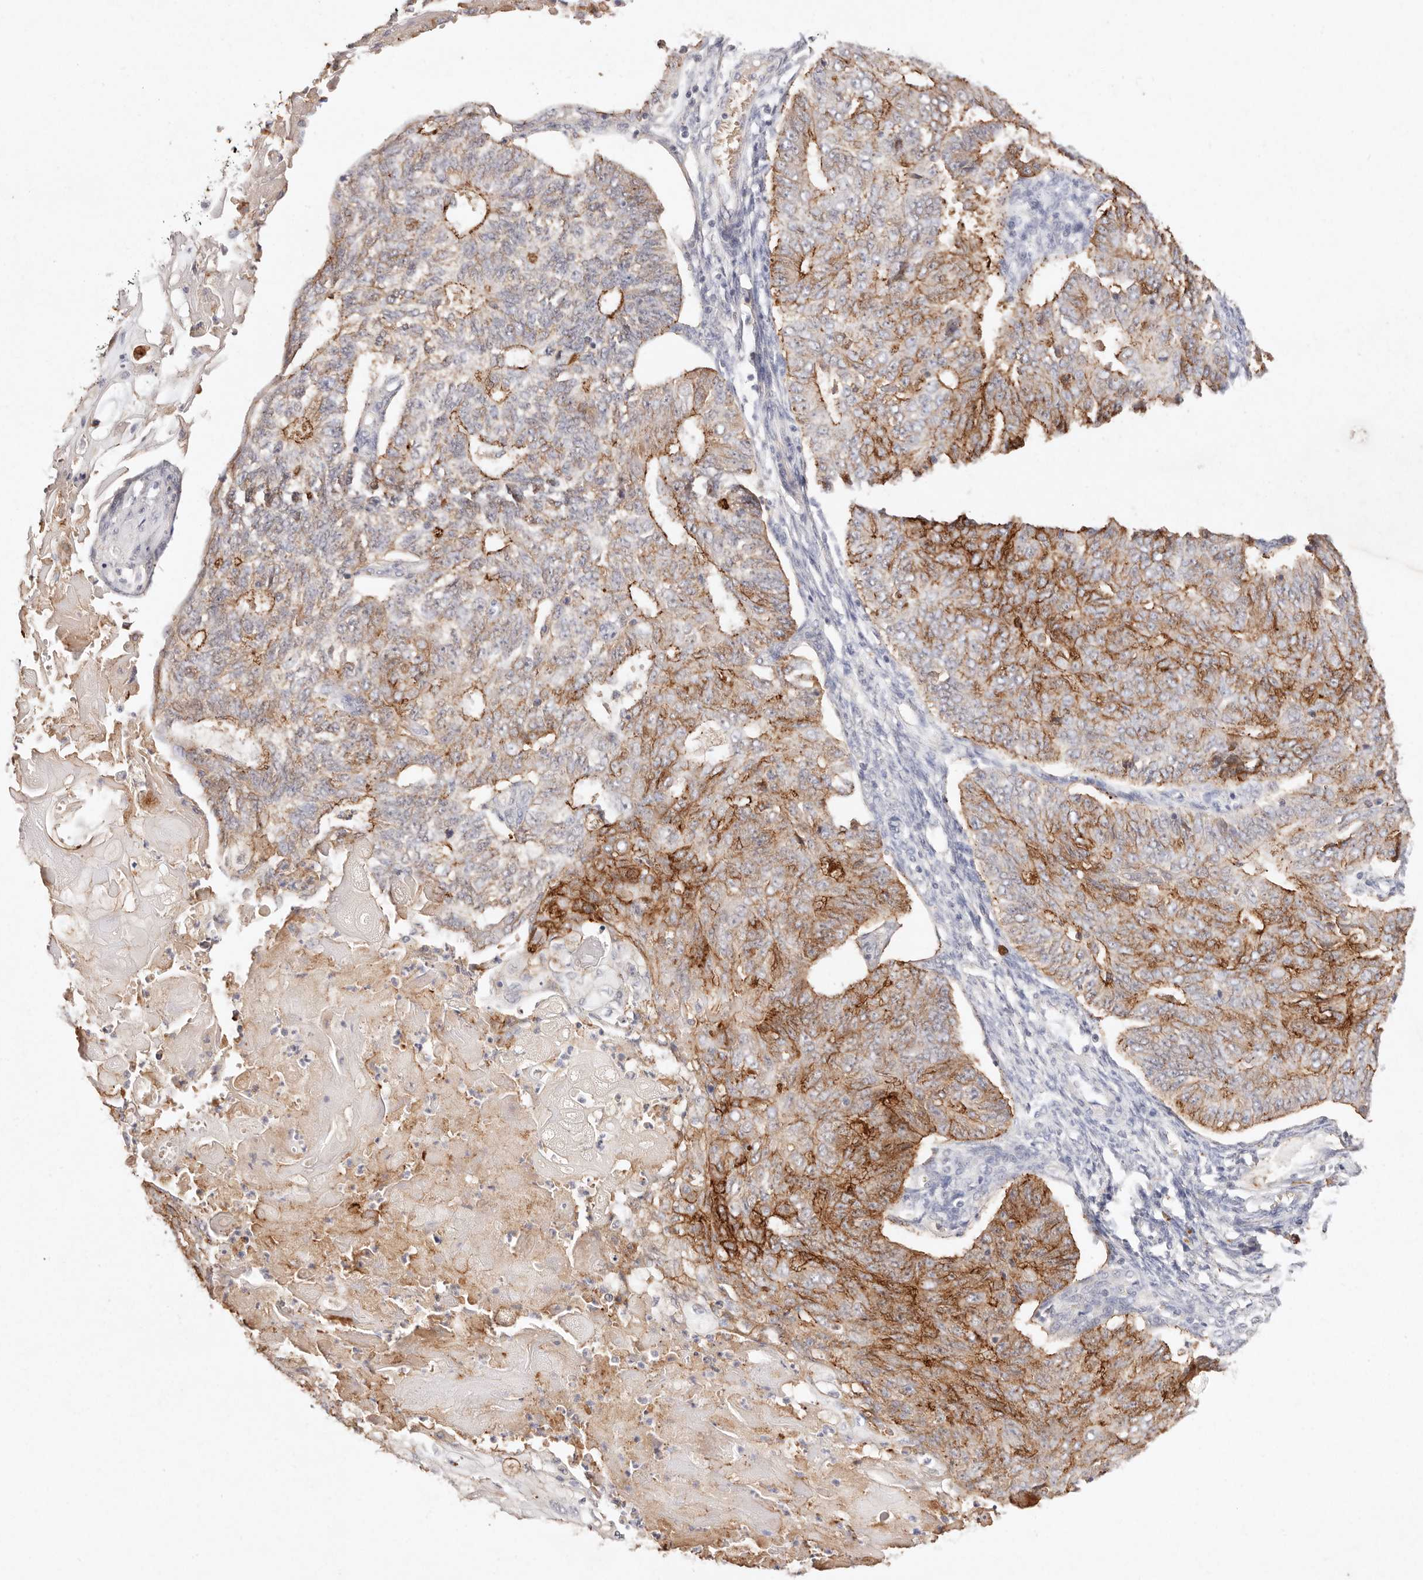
{"staining": {"intensity": "strong", "quantity": "25%-75%", "location": "cytoplasmic/membranous"}, "tissue": "endometrial cancer", "cell_type": "Tumor cells", "image_type": "cancer", "snomed": [{"axis": "morphology", "description": "Adenocarcinoma, NOS"}, {"axis": "topography", "description": "Endometrium"}], "caption": "Immunohistochemical staining of human endometrial cancer (adenocarcinoma) exhibits strong cytoplasmic/membranous protein positivity in about 25%-75% of tumor cells. The staining was performed using DAB (3,3'-diaminobenzidine) to visualize the protein expression in brown, while the nuclei were stained in blue with hematoxylin (Magnification: 20x).", "gene": "CXADR", "patient": {"sex": "female", "age": 32}}